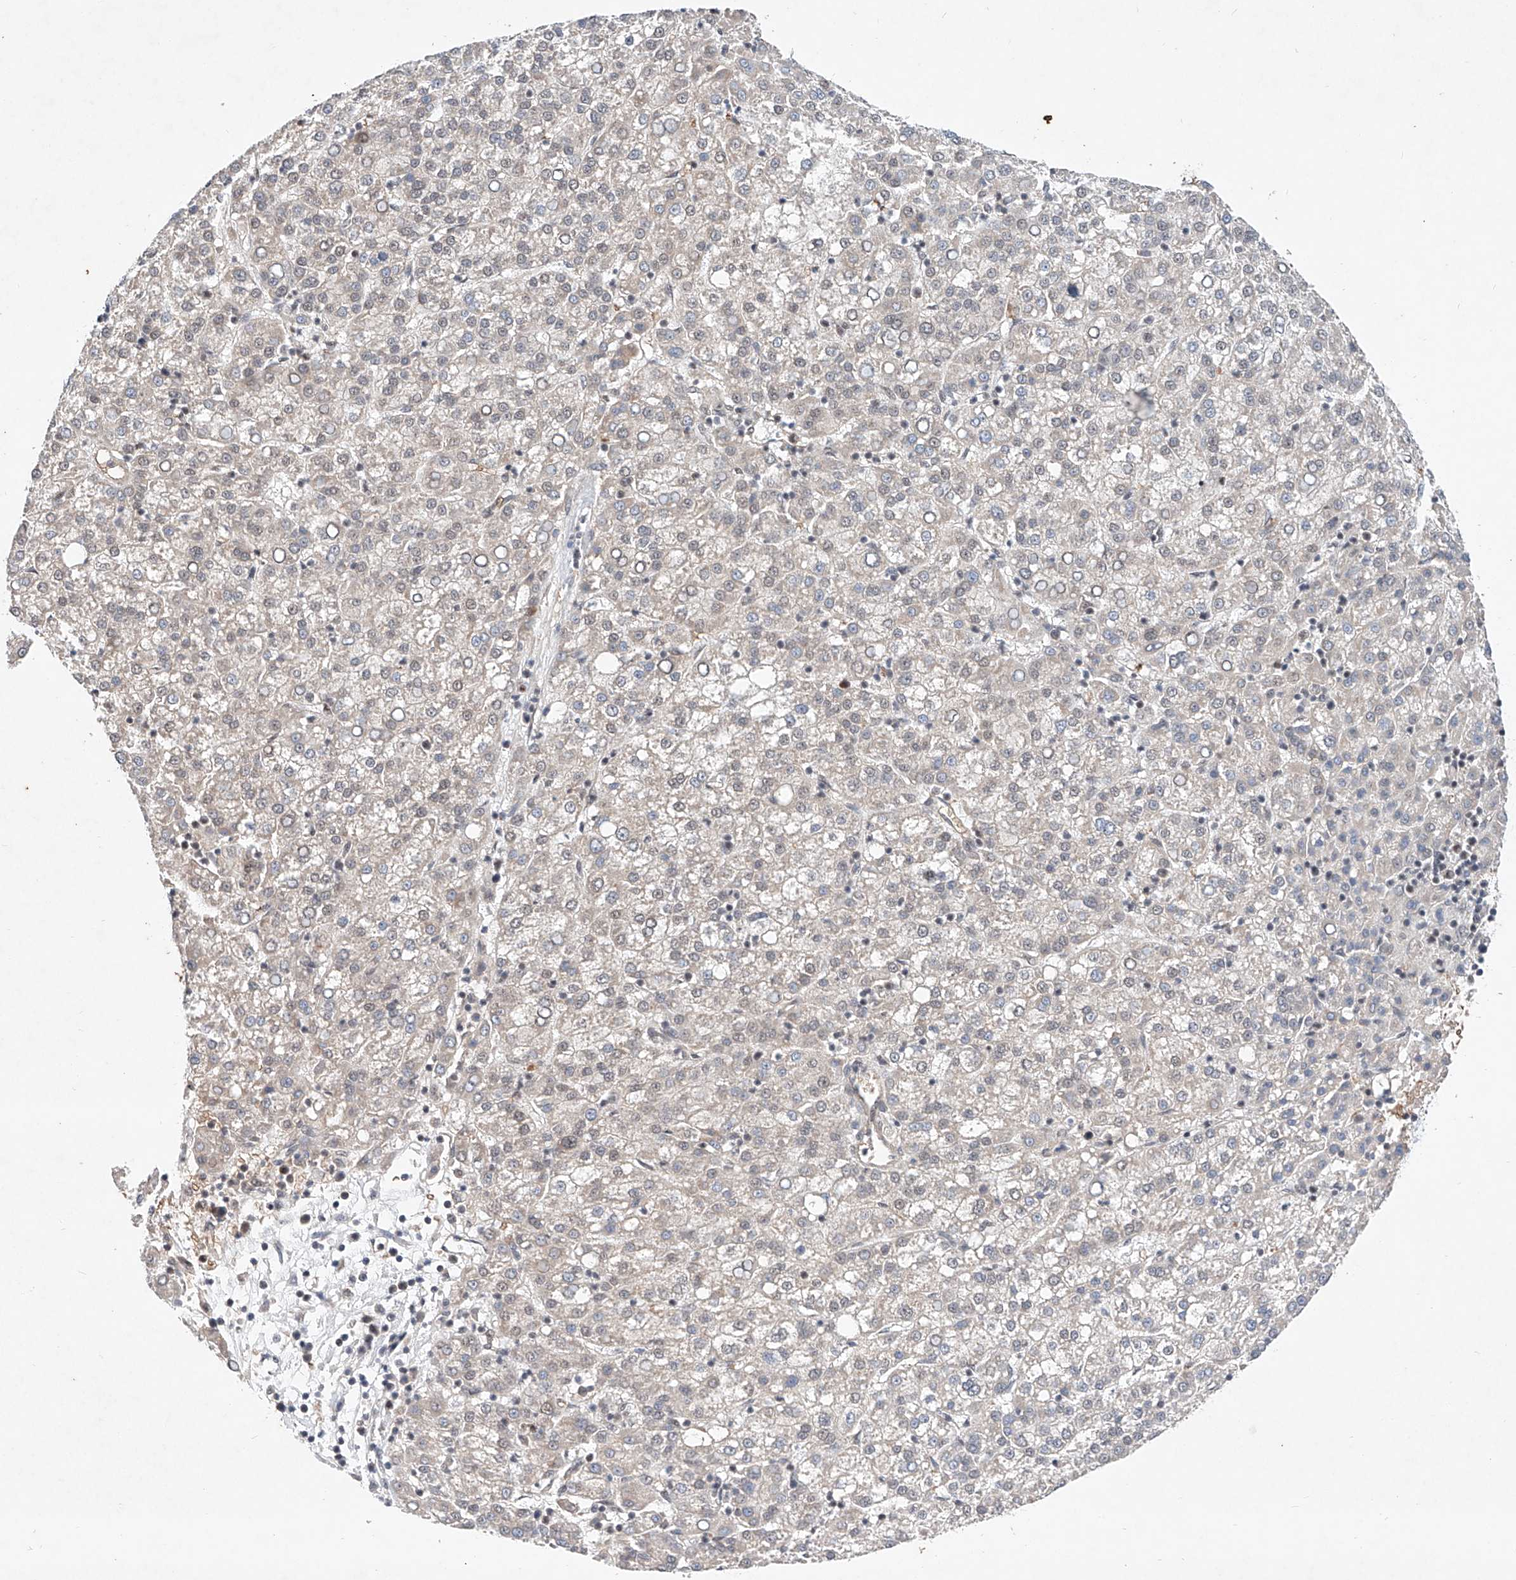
{"staining": {"intensity": "negative", "quantity": "none", "location": "none"}, "tissue": "liver cancer", "cell_type": "Tumor cells", "image_type": "cancer", "snomed": [{"axis": "morphology", "description": "Carcinoma, Hepatocellular, NOS"}, {"axis": "topography", "description": "Liver"}], "caption": "High magnification brightfield microscopy of liver cancer (hepatocellular carcinoma) stained with DAB (brown) and counterstained with hematoxylin (blue): tumor cells show no significant expression. The staining is performed using DAB brown chromogen with nuclei counter-stained in using hematoxylin.", "gene": "FASTK", "patient": {"sex": "female", "age": 58}}